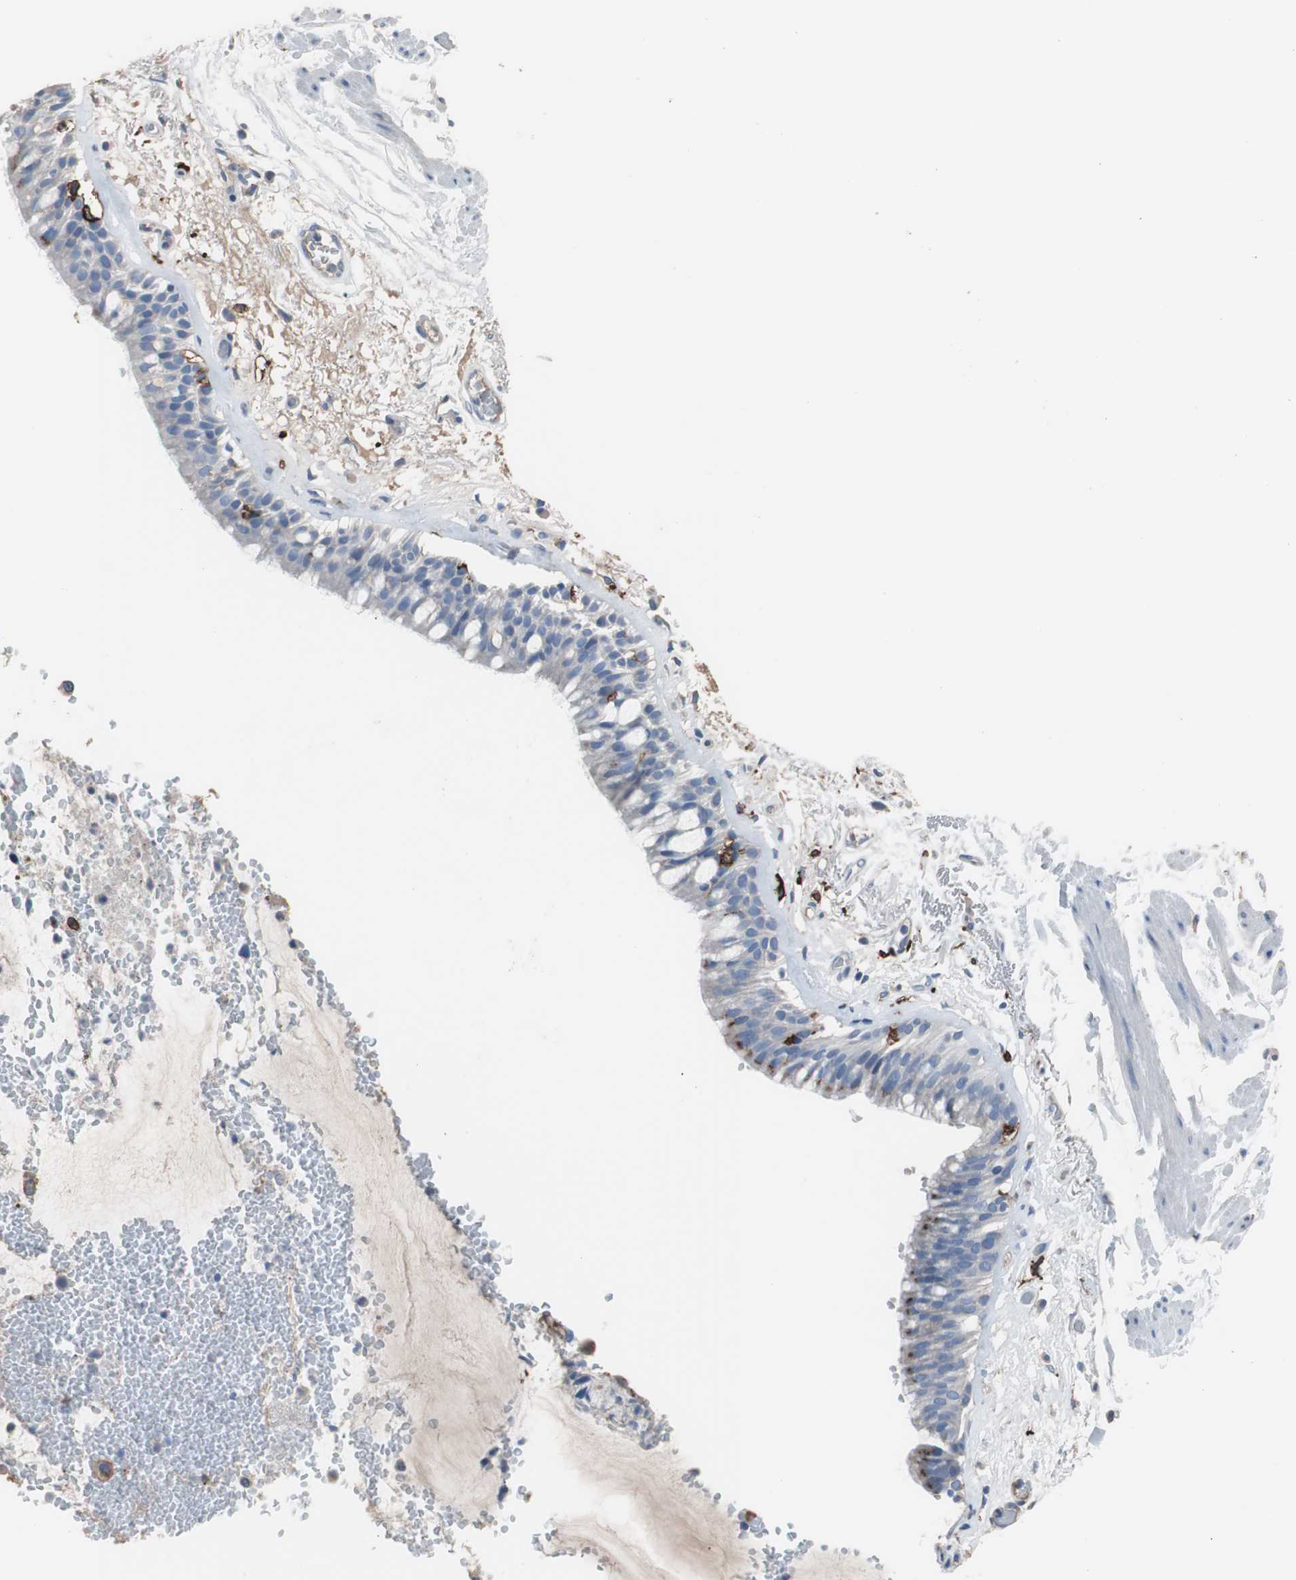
{"staining": {"intensity": "moderate", "quantity": "<25%", "location": "cytoplasmic/membranous"}, "tissue": "bronchus", "cell_type": "Respiratory epithelial cells", "image_type": "normal", "snomed": [{"axis": "morphology", "description": "Normal tissue, NOS"}, {"axis": "topography", "description": "Bronchus"}], "caption": "Respiratory epithelial cells display moderate cytoplasmic/membranous expression in approximately <25% of cells in benign bronchus.", "gene": "FCGR2B", "patient": {"sex": "male", "age": 66}}